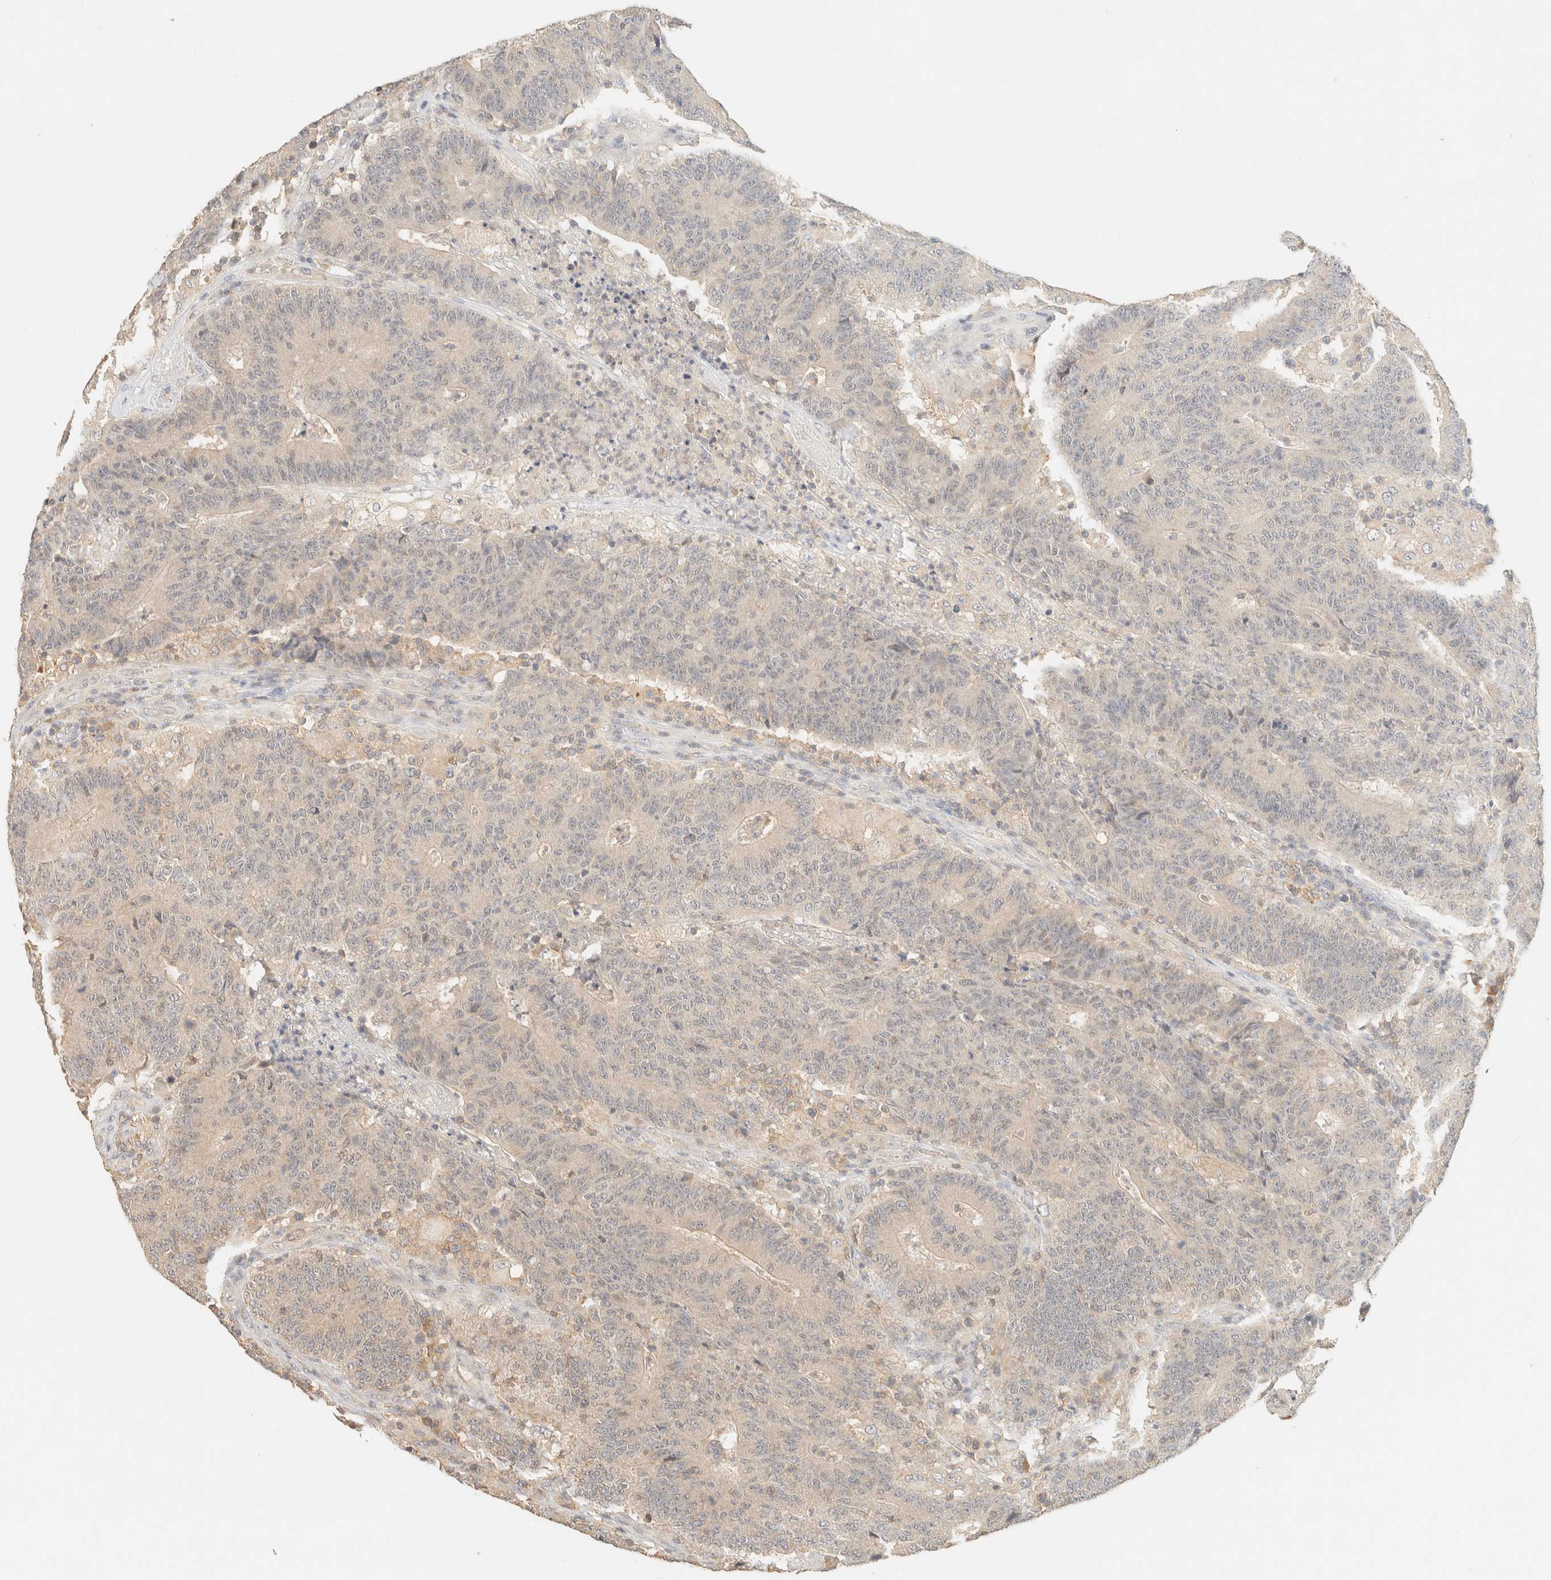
{"staining": {"intensity": "negative", "quantity": "none", "location": "none"}, "tissue": "colorectal cancer", "cell_type": "Tumor cells", "image_type": "cancer", "snomed": [{"axis": "morphology", "description": "Normal tissue, NOS"}, {"axis": "morphology", "description": "Adenocarcinoma, NOS"}, {"axis": "topography", "description": "Colon"}], "caption": "An IHC micrograph of colorectal cancer (adenocarcinoma) is shown. There is no staining in tumor cells of colorectal cancer (adenocarcinoma). (Immunohistochemistry, brightfield microscopy, high magnification).", "gene": "TIMD4", "patient": {"sex": "female", "age": 75}}